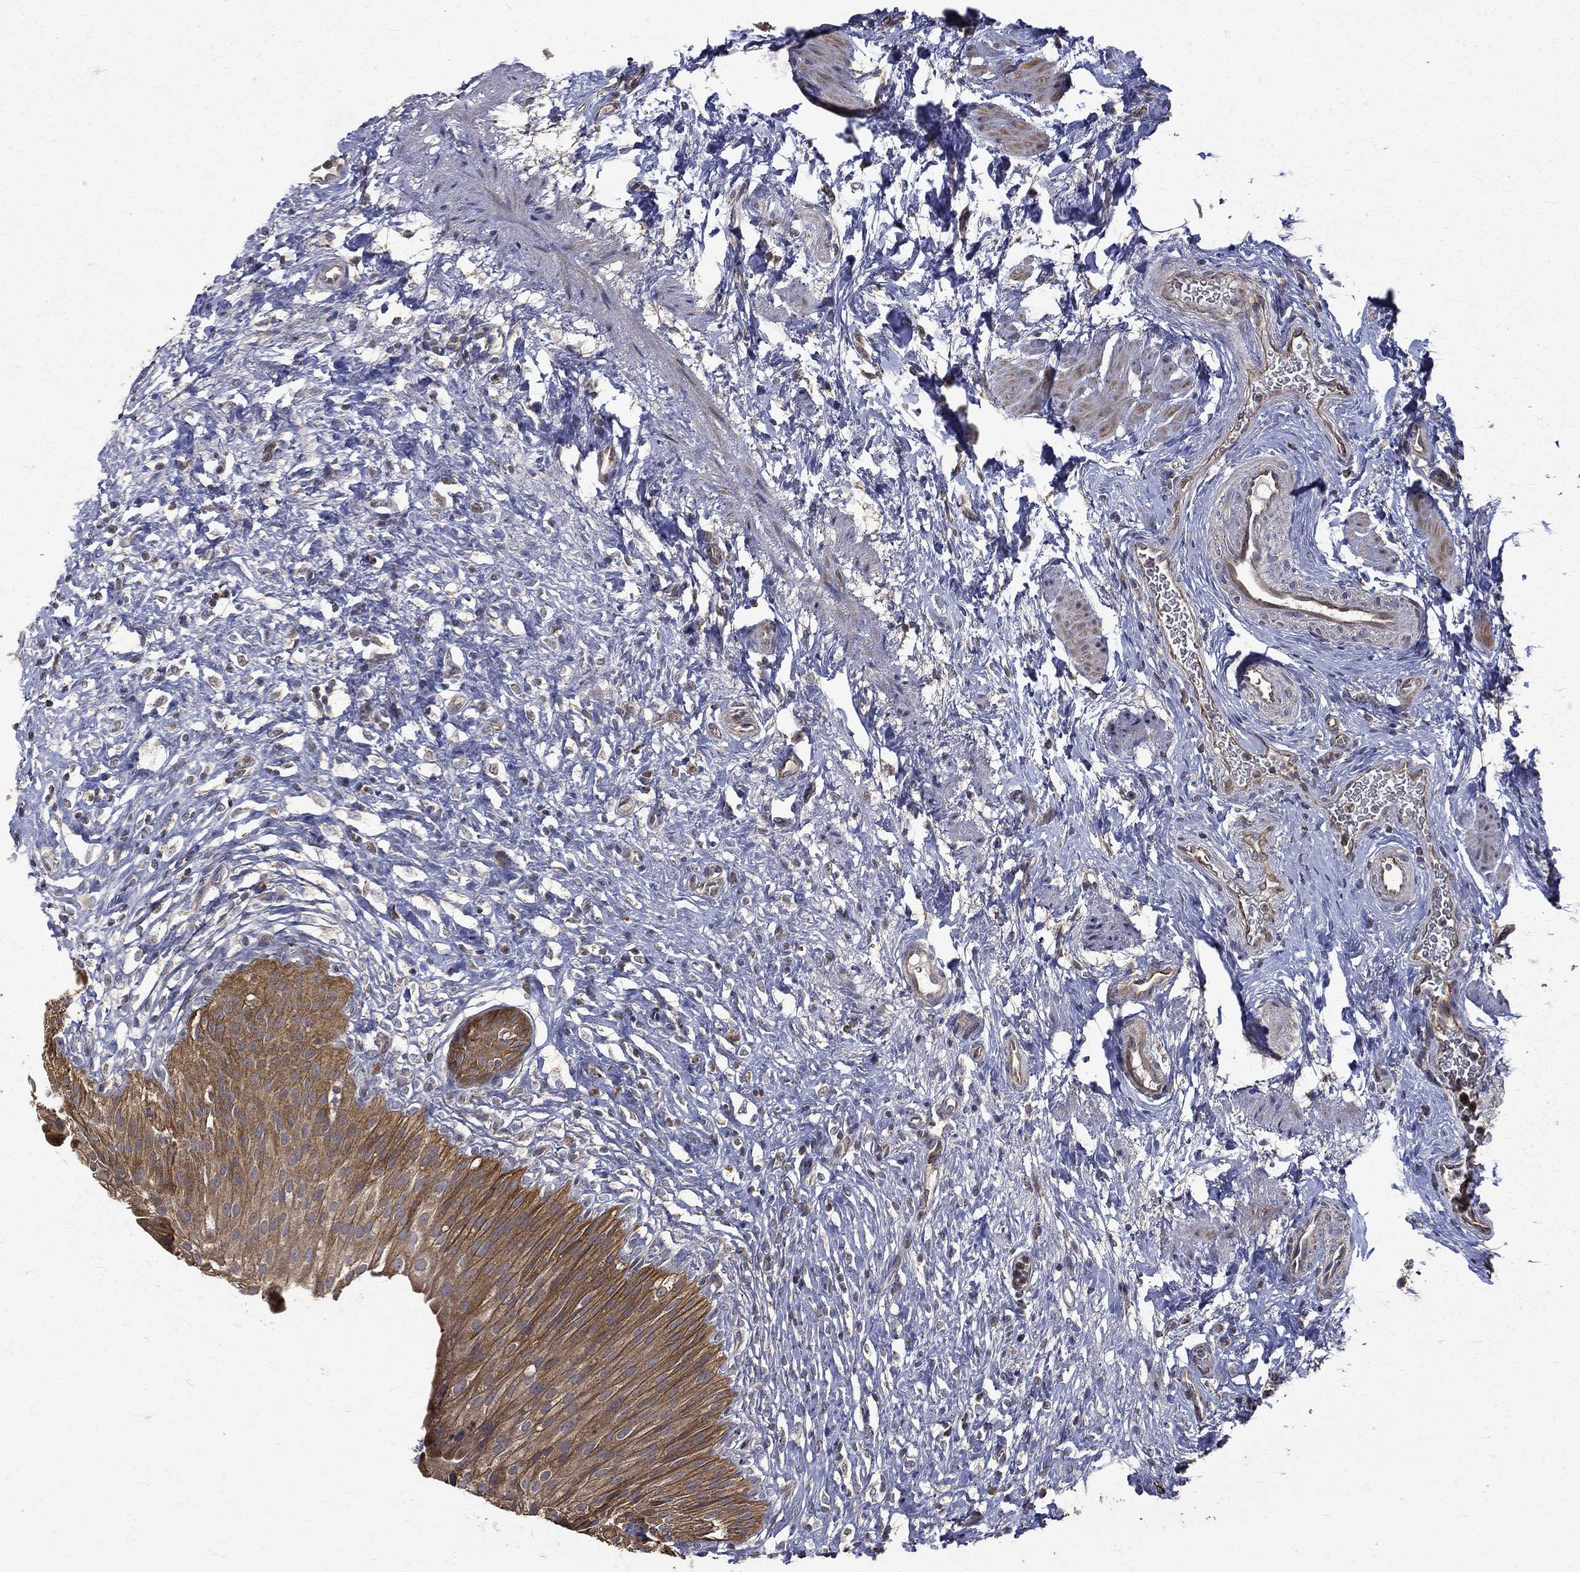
{"staining": {"intensity": "moderate", "quantity": ">75%", "location": "cytoplasmic/membranous"}, "tissue": "urinary bladder", "cell_type": "Urothelial cells", "image_type": "normal", "snomed": [{"axis": "morphology", "description": "Normal tissue, NOS"}, {"axis": "topography", "description": "Urinary bladder"}], "caption": "Moderate cytoplasmic/membranous staining is present in approximately >75% of urothelial cells in unremarkable urinary bladder.", "gene": "RPGR", "patient": {"sex": "male", "age": 46}}